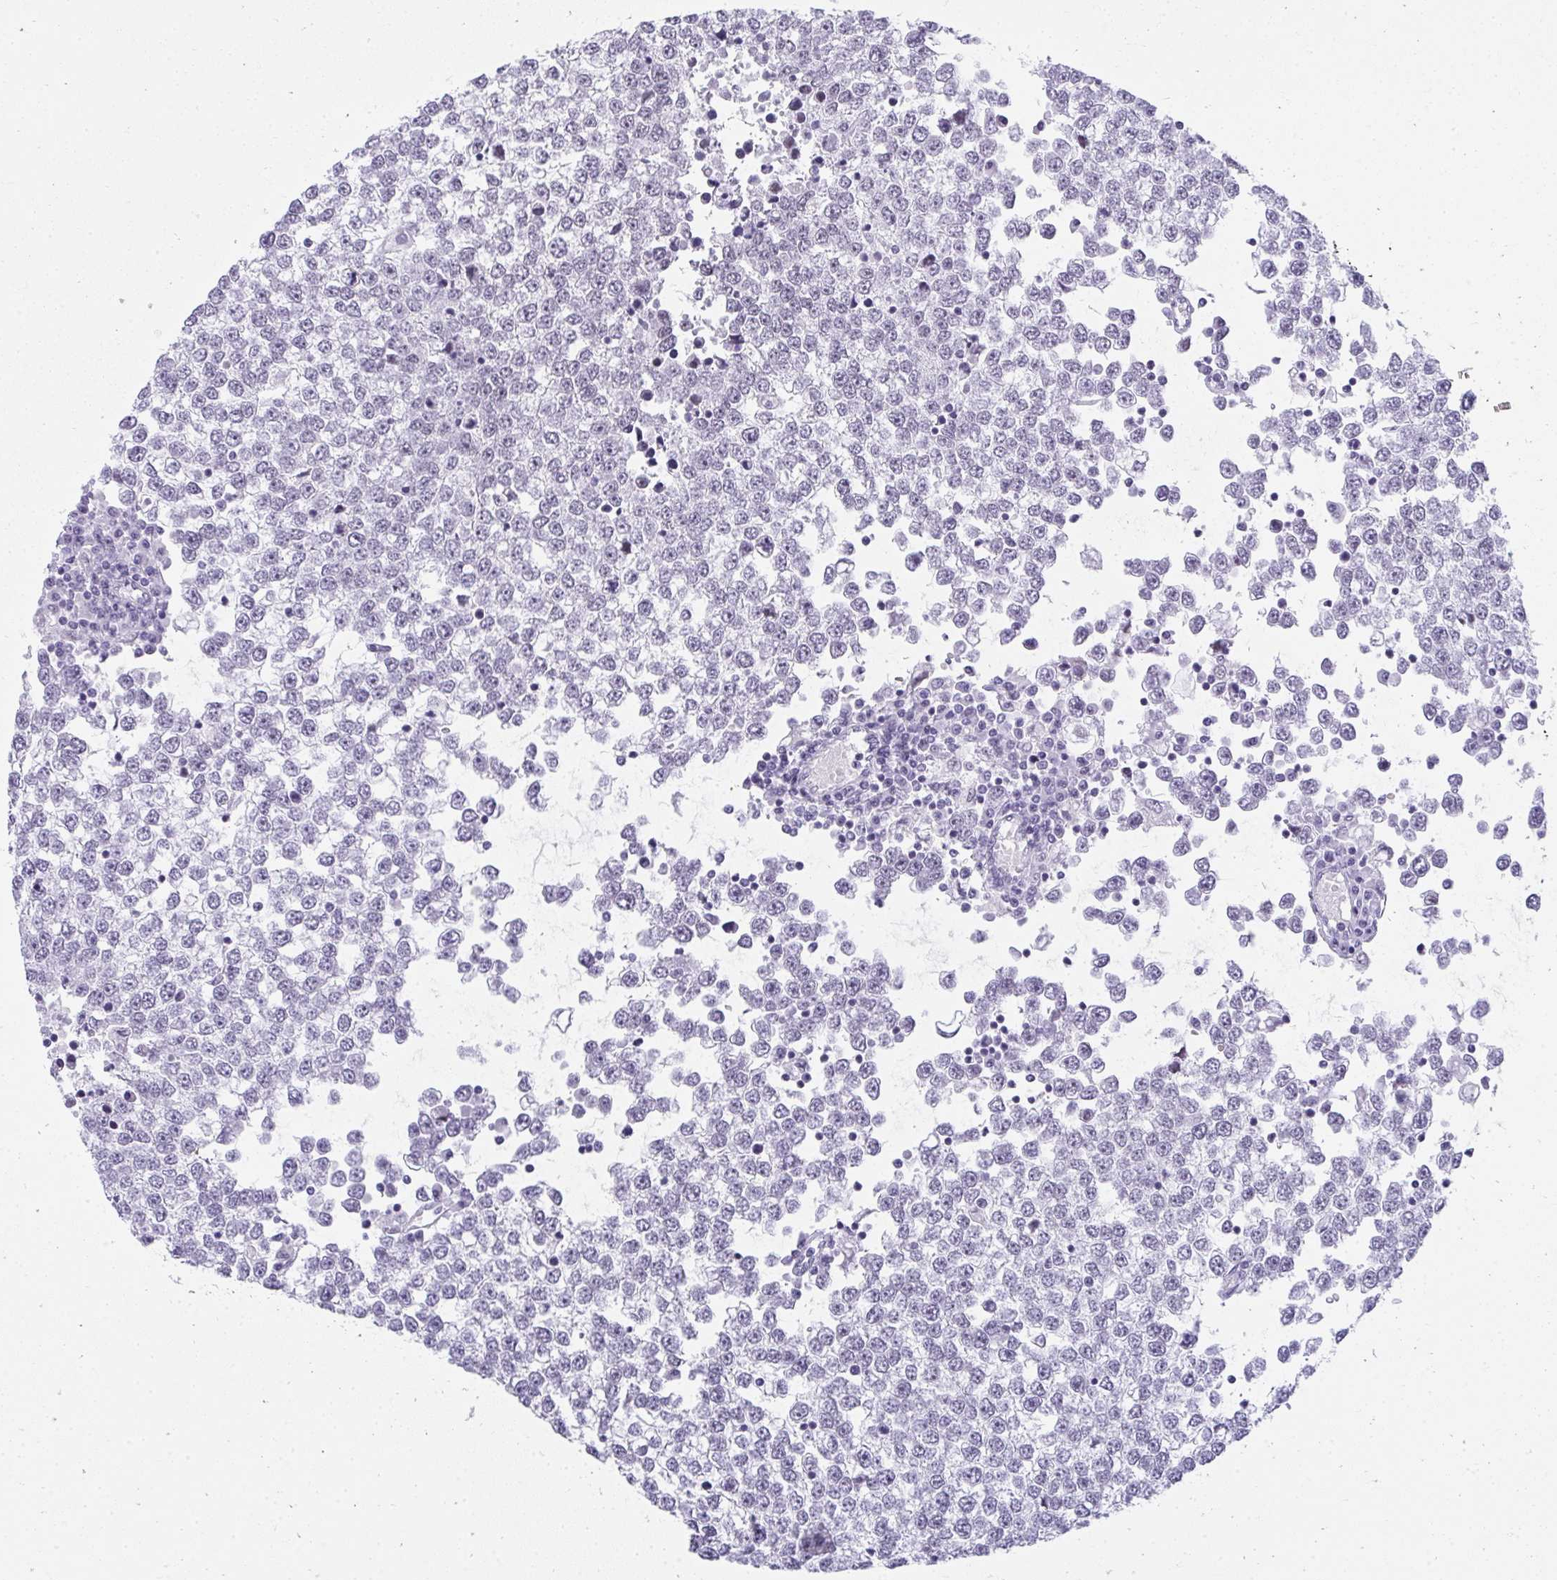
{"staining": {"intensity": "negative", "quantity": "none", "location": "none"}, "tissue": "testis cancer", "cell_type": "Tumor cells", "image_type": "cancer", "snomed": [{"axis": "morphology", "description": "Seminoma, NOS"}, {"axis": "topography", "description": "Testis"}], "caption": "DAB immunohistochemical staining of seminoma (testis) exhibits no significant positivity in tumor cells.", "gene": "PLA2G1B", "patient": {"sex": "male", "age": 65}}